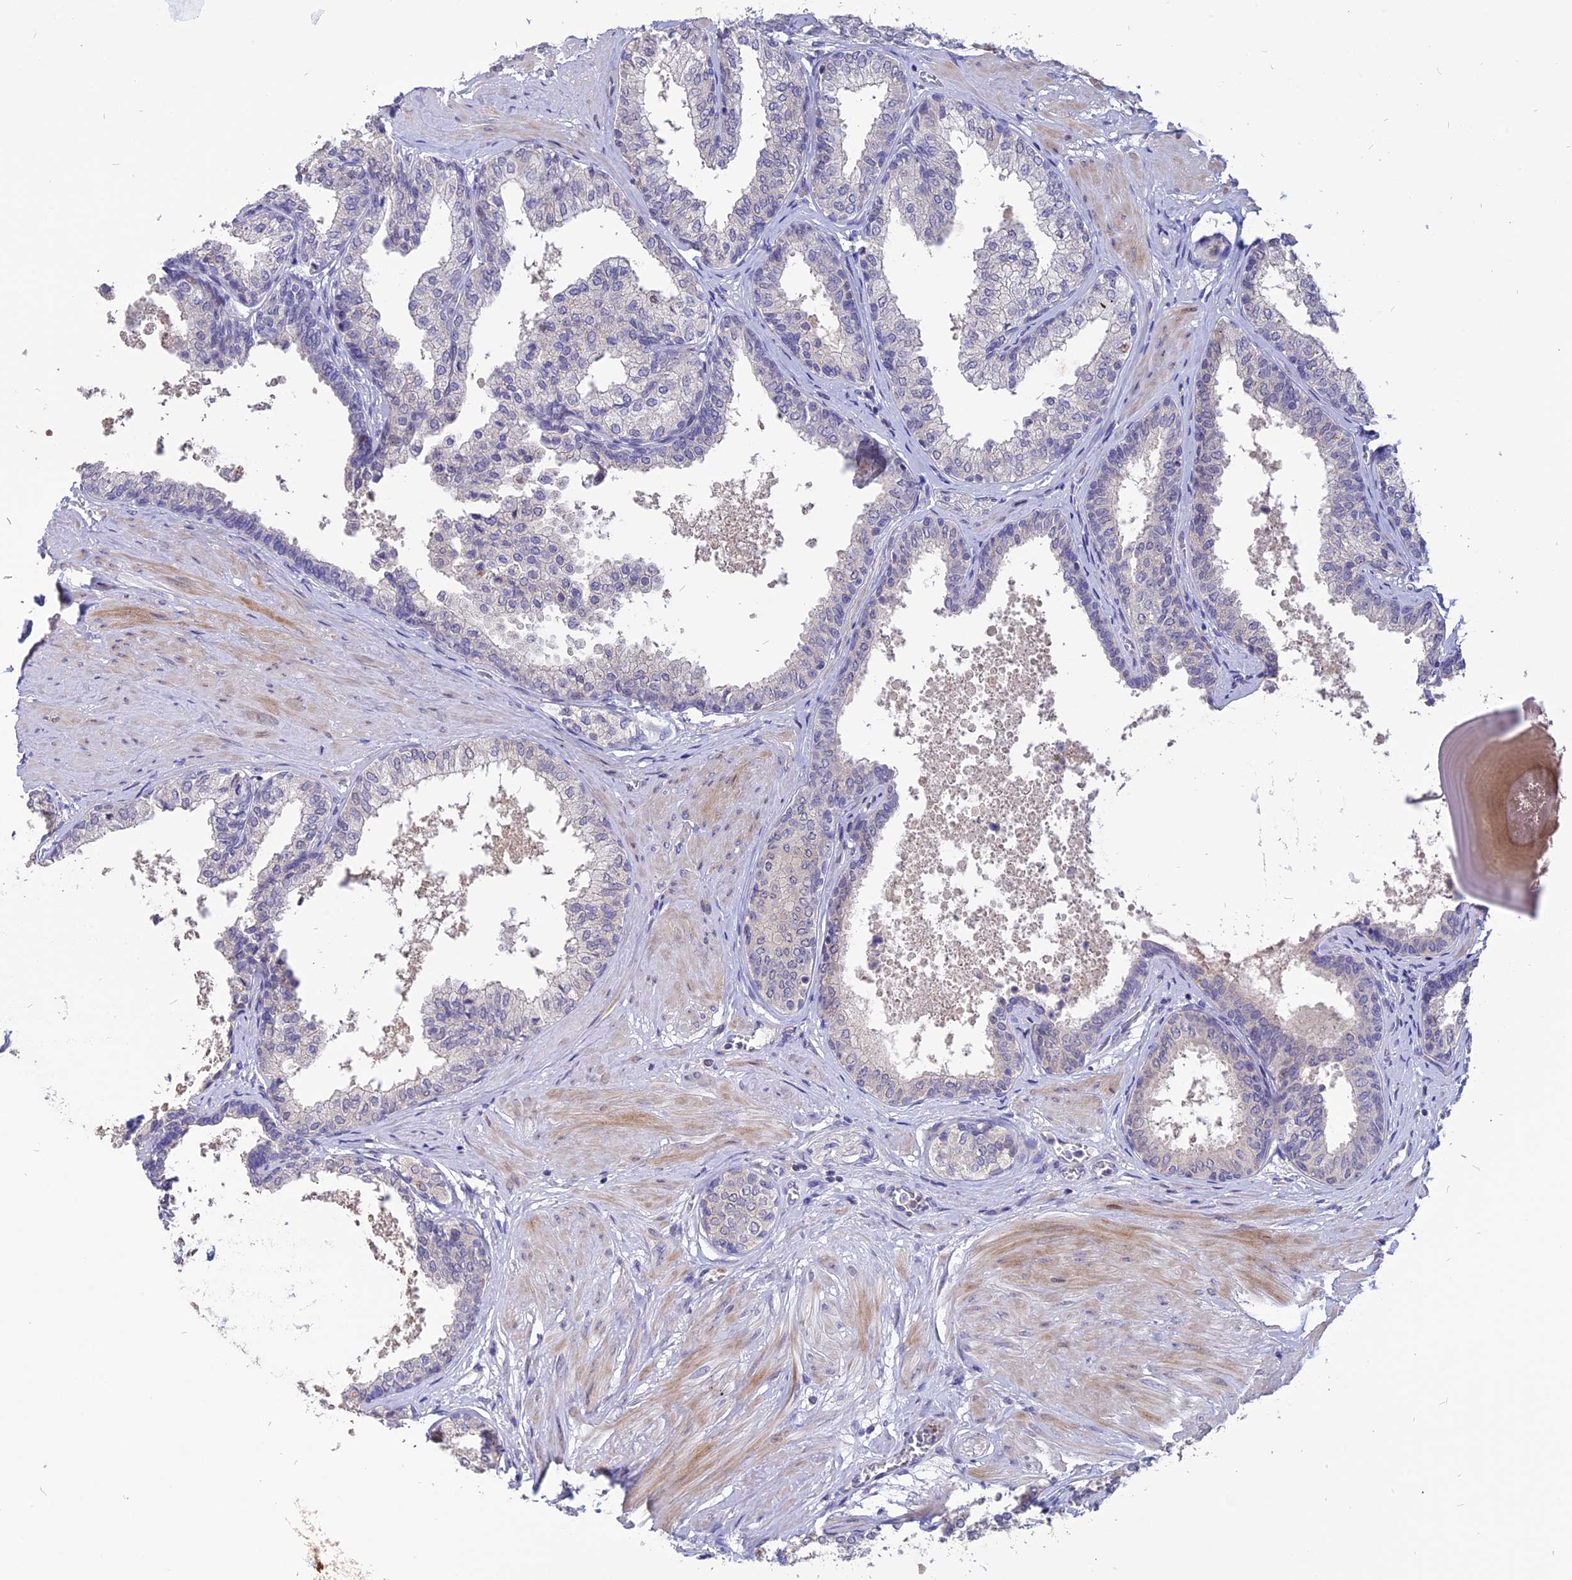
{"staining": {"intensity": "negative", "quantity": "none", "location": "none"}, "tissue": "prostate", "cell_type": "Glandular cells", "image_type": "normal", "snomed": [{"axis": "morphology", "description": "Normal tissue, NOS"}, {"axis": "topography", "description": "Prostate"}], "caption": "A high-resolution histopathology image shows IHC staining of benign prostate, which shows no significant expression in glandular cells. (Immunohistochemistry, brightfield microscopy, high magnification).", "gene": "TMEM263", "patient": {"sex": "male", "age": 48}}